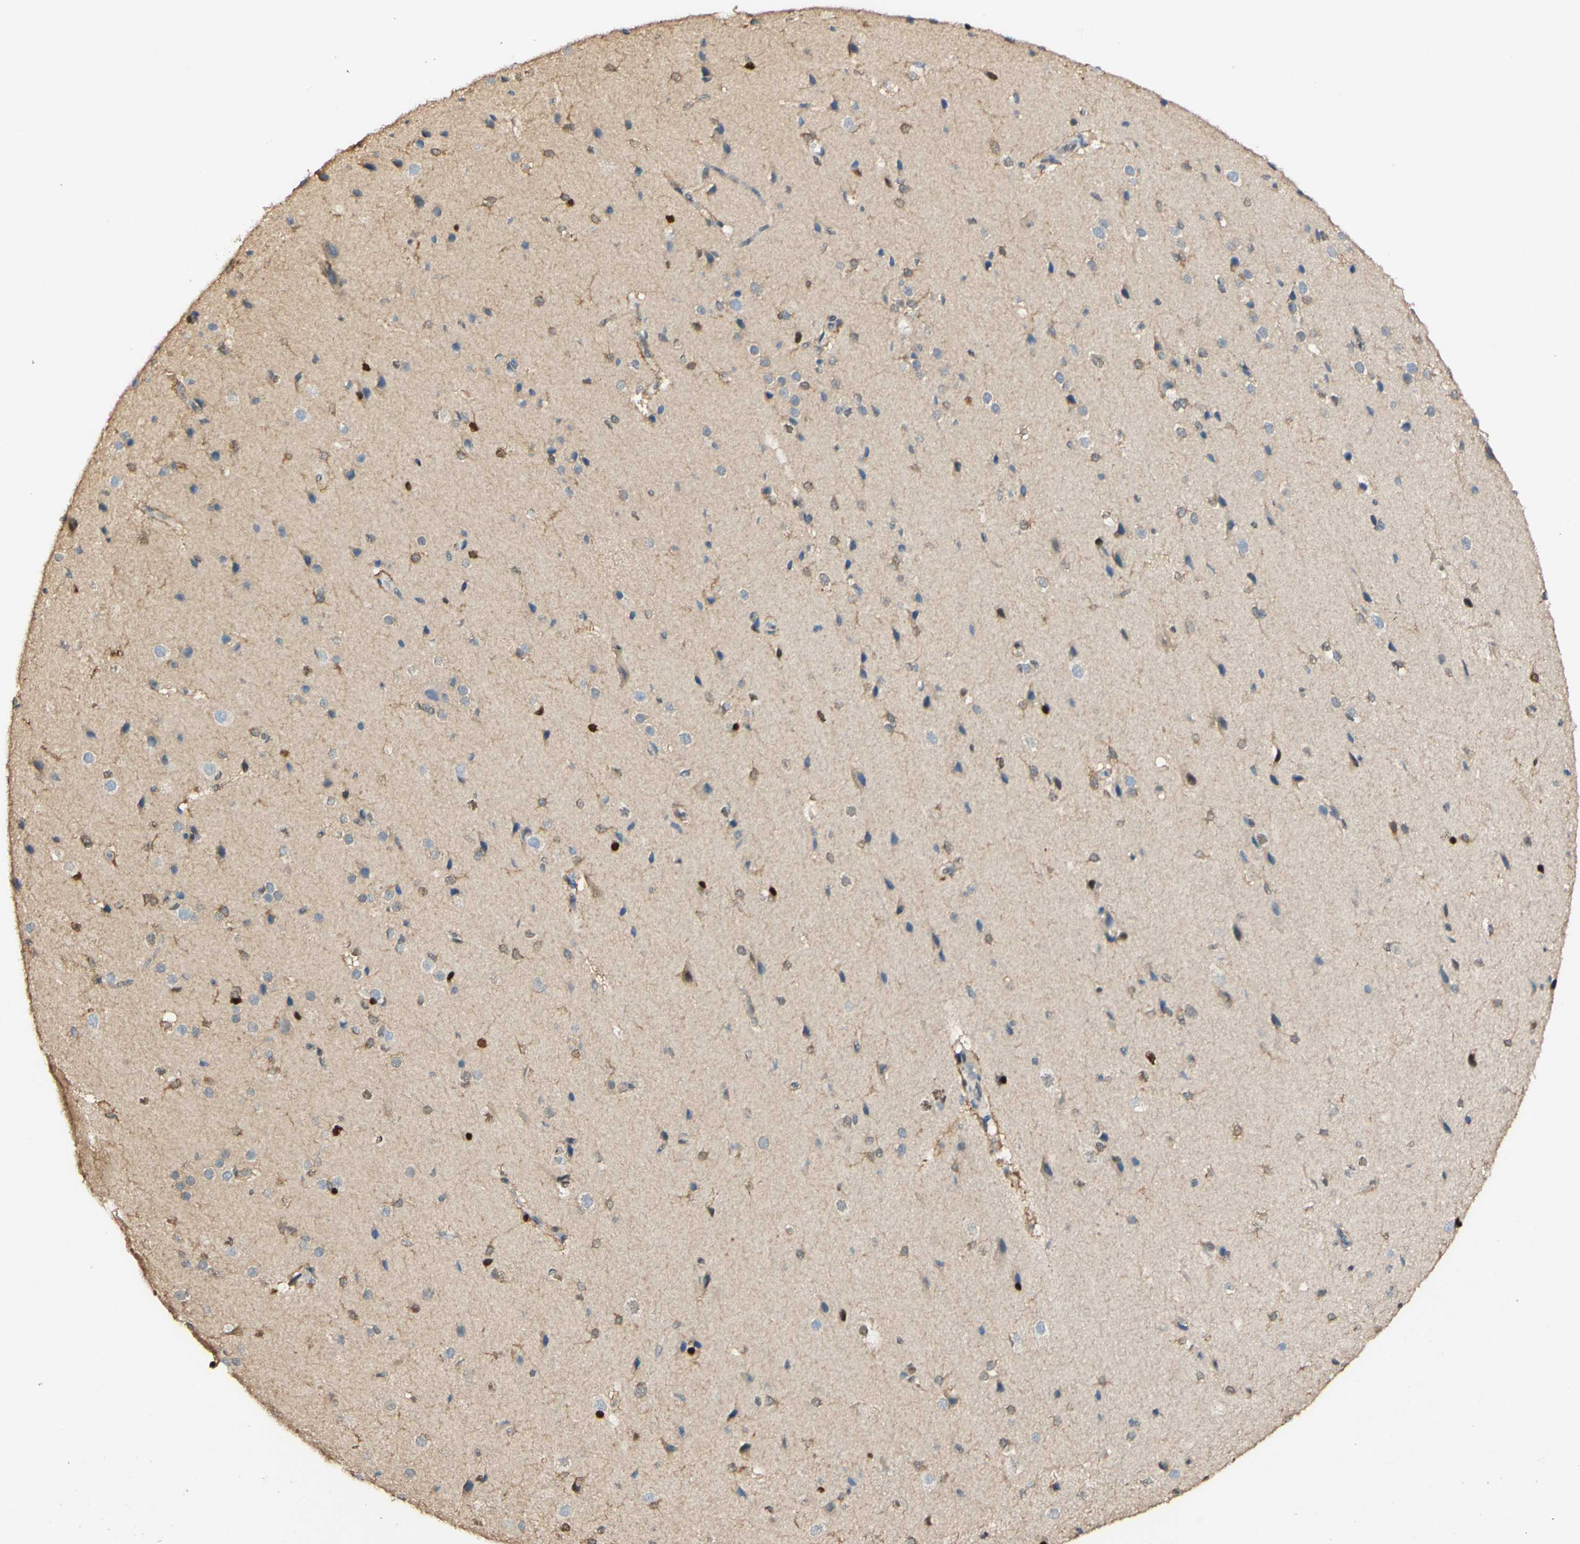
{"staining": {"intensity": "moderate", "quantity": ">75%", "location": "nuclear"}, "tissue": "cerebral cortex", "cell_type": "Endothelial cells", "image_type": "normal", "snomed": [{"axis": "morphology", "description": "Normal tissue, NOS"}, {"axis": "morphology", "description": "Developmental malformation"}, {"axis": "topography", "description": "Cerebral cortex"}], "caption": "High-power microscopy captured an immunohistochemistry (IHC) image of unremarkable cerebral cortex, revealing moderate nuclear positivity in approximately >75% of endothelial cells. (brown staining indicates protein expression, while blue staining denotes nuclei).", "gene": "MAP3K4", "patient": {"sex": "female", "age": 30}}